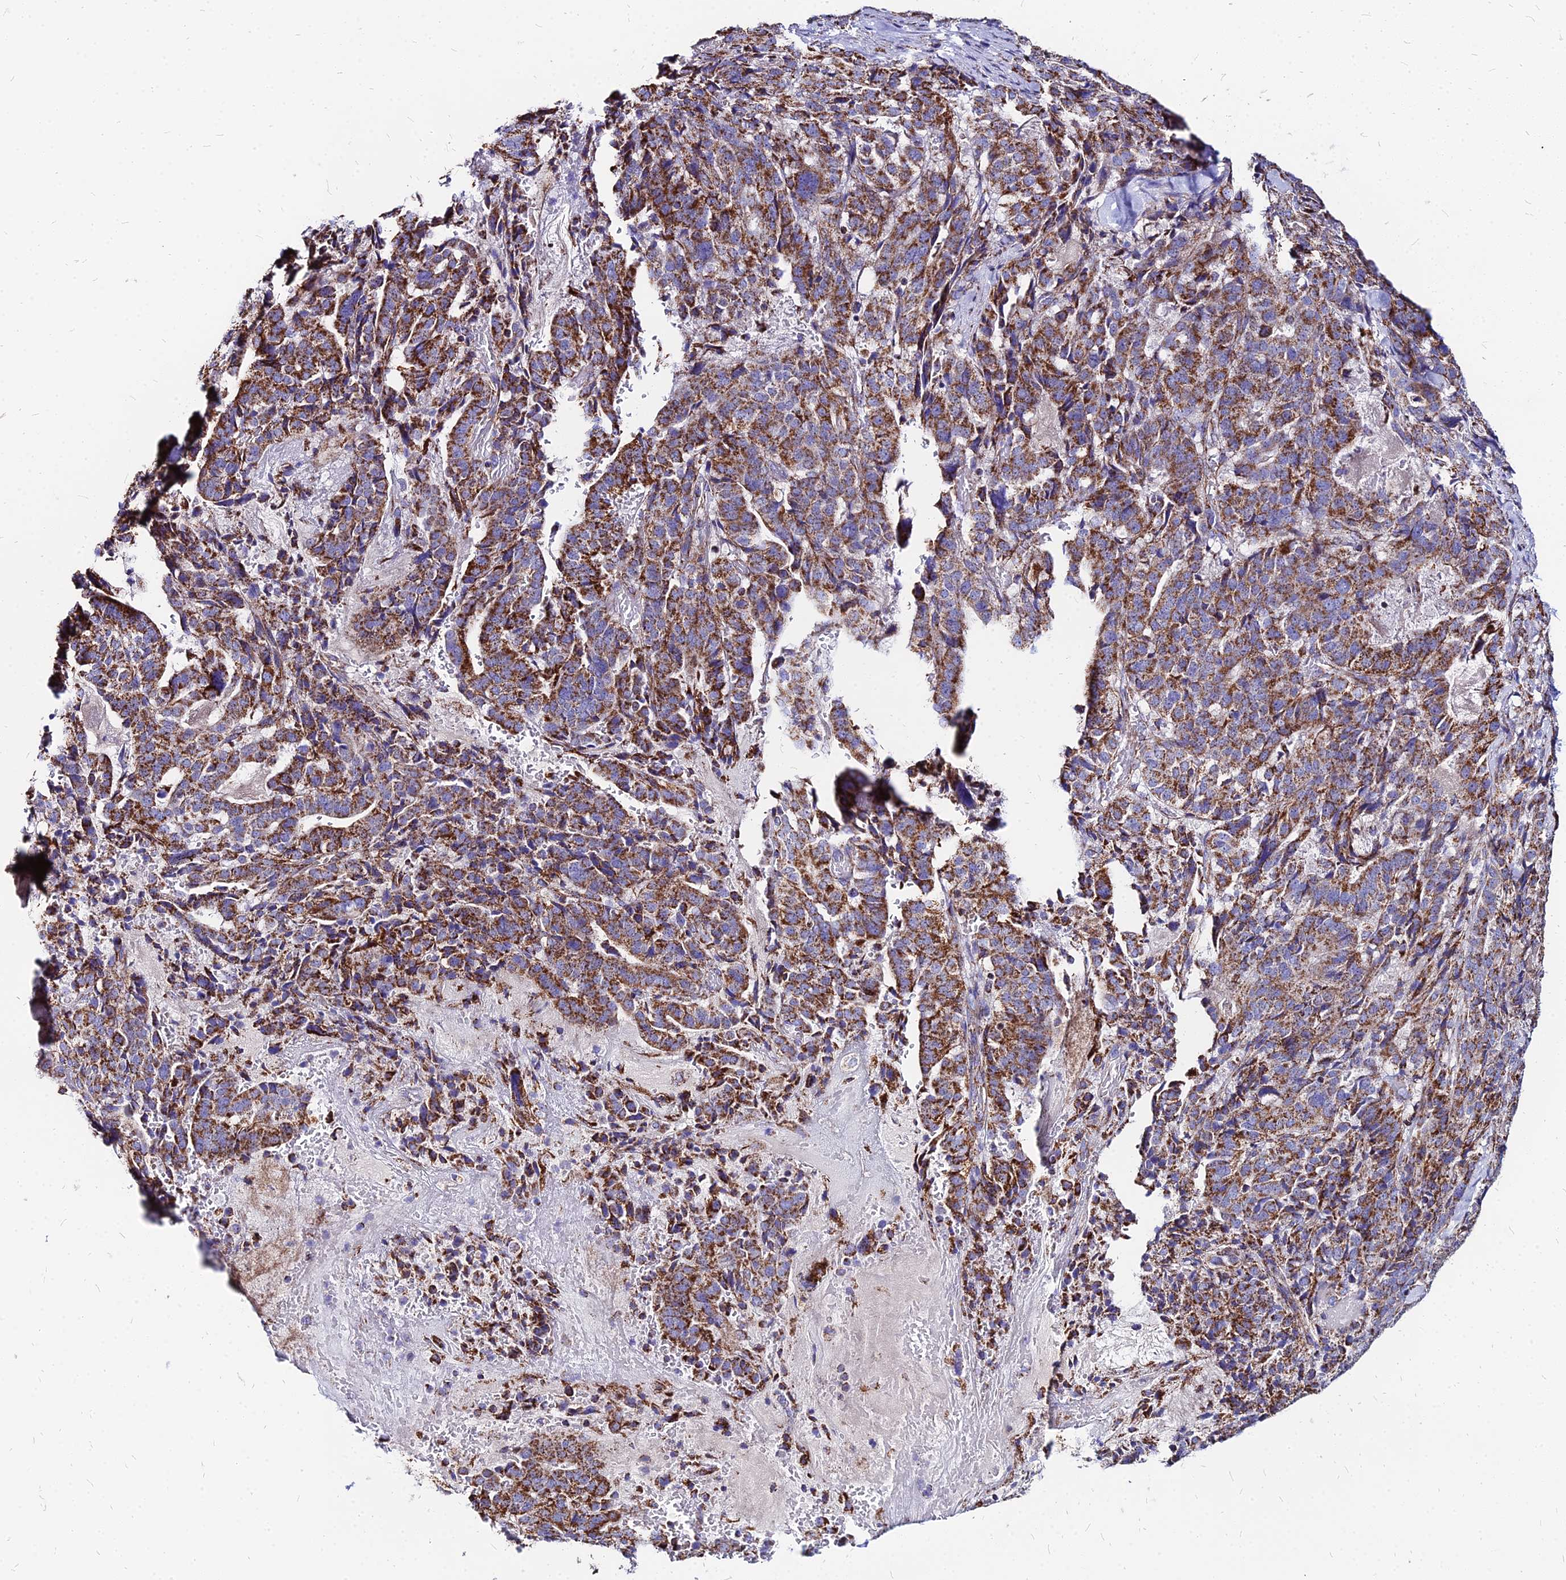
{"staining": {"intensity": "strong", "quantity": ">75%", "location": "cytoplasmic/membranous"}, "tissue": "stomach cancer", "cell_type": "Tumor cells", "image_type": "cancer", "snomed": [{"axis": "morphology", "description": "Adenocarcinoma, NOS"}, {"axis": "topography", "description": "Stomach"}], "caption": "Brown immunohistochemical staining in adenocarcinoma (stomach) exhibits strong cytoplasmic/membranous staining in about >75% of tumor cells.", "gene": "DLD", "patient": {"sex": "male", "age": 48}}